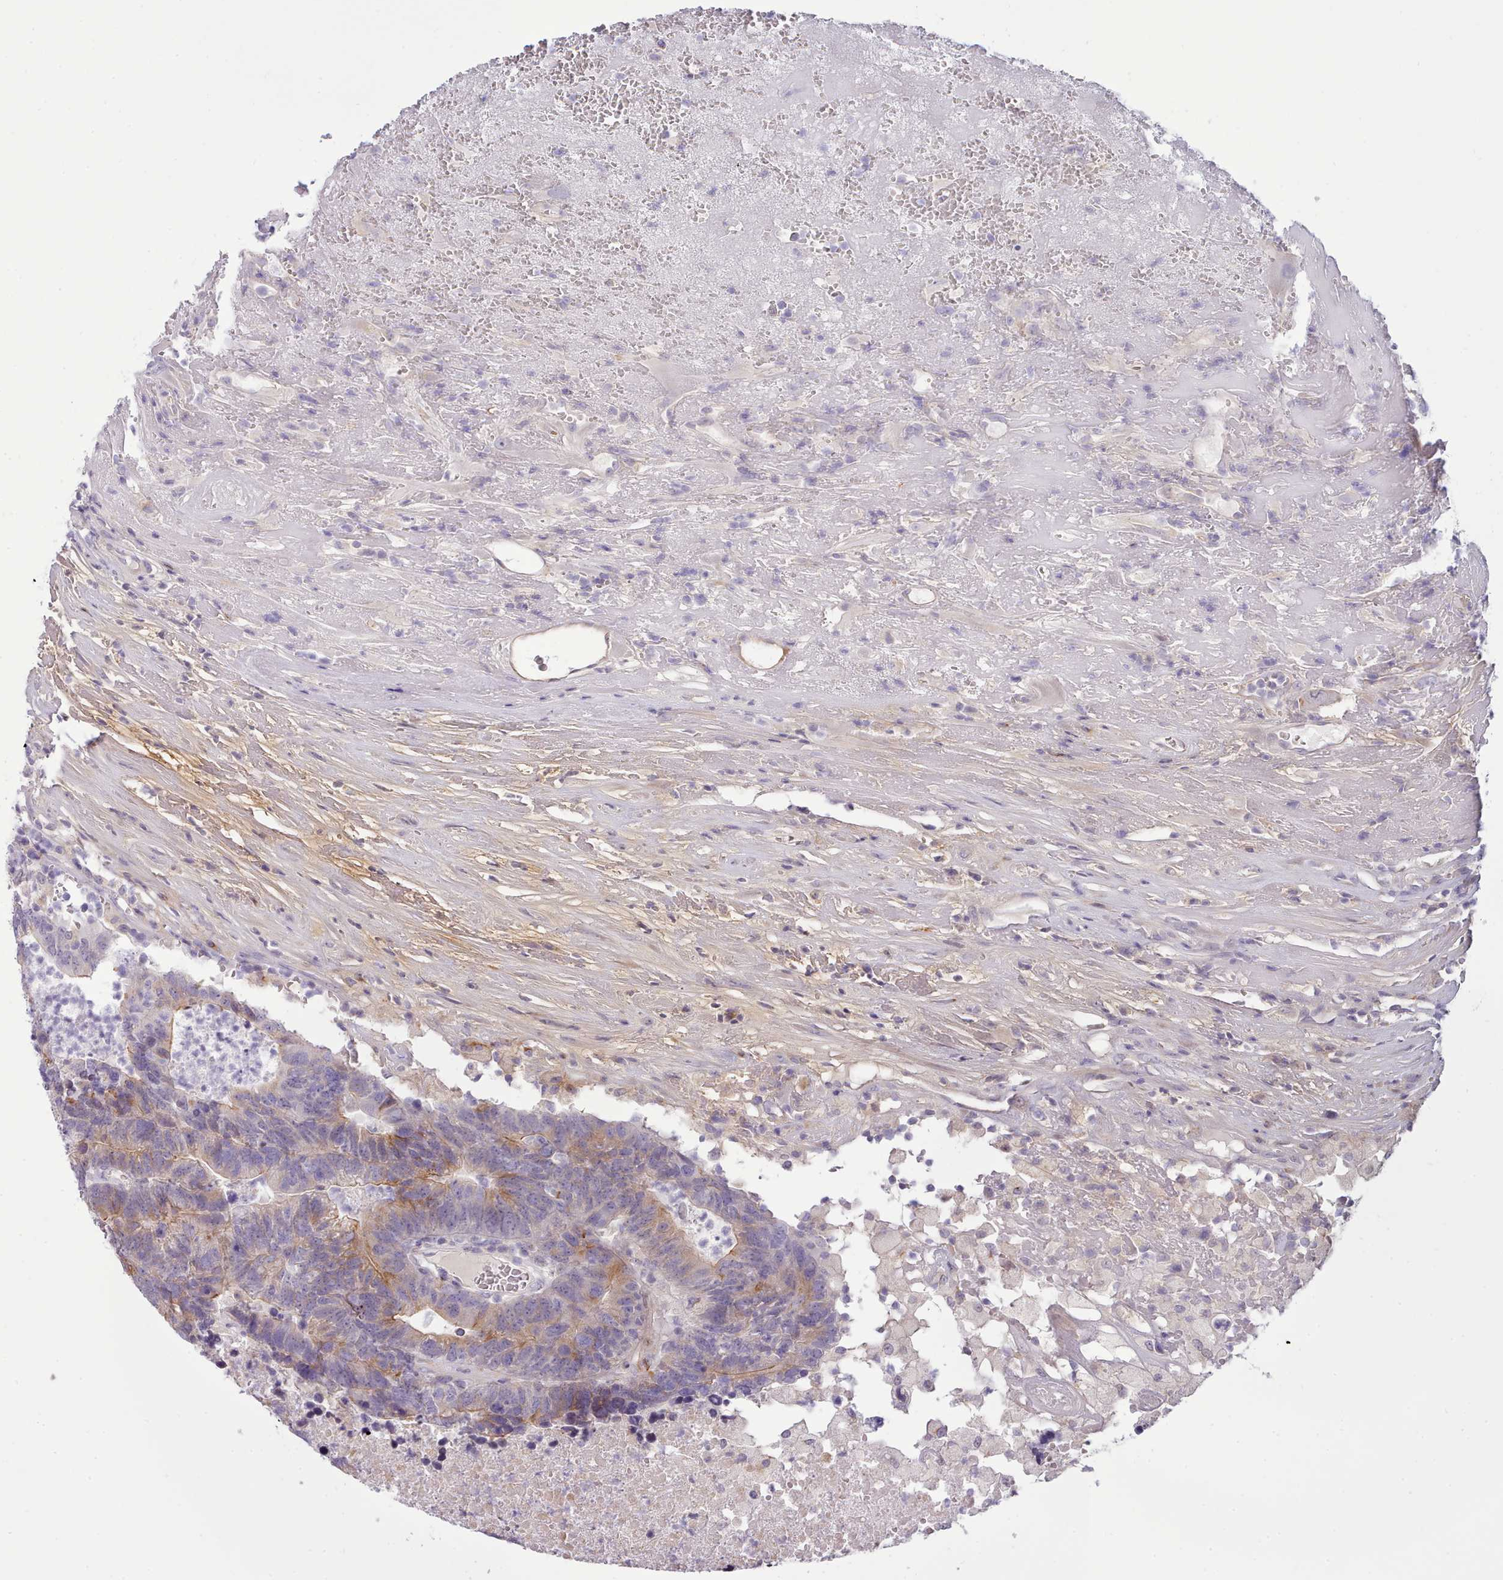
{"staining": {"intensity": "moderate", "quantity": "25%-75%", "location": "cytoplasmic/membranous"}, "tissue": "colorectal cancer", "cell_type": "Tumor cells", "image_type": "cancer", "snomed": [{"axis": "morphology", "description": "Adenocarcinoma, NOS"}, {"axis": "topography", "description": "Colon"}], "caption": "IHC micrograph of human colorectal adenocarcinoma stained for a protein (brown), which shows medium levels of moderate cytoplasmic/membranous expression in about 25%-75% of tumor cells.", "gene": "CYP2A13", "patient": {"sex": "female", "age": 48}}